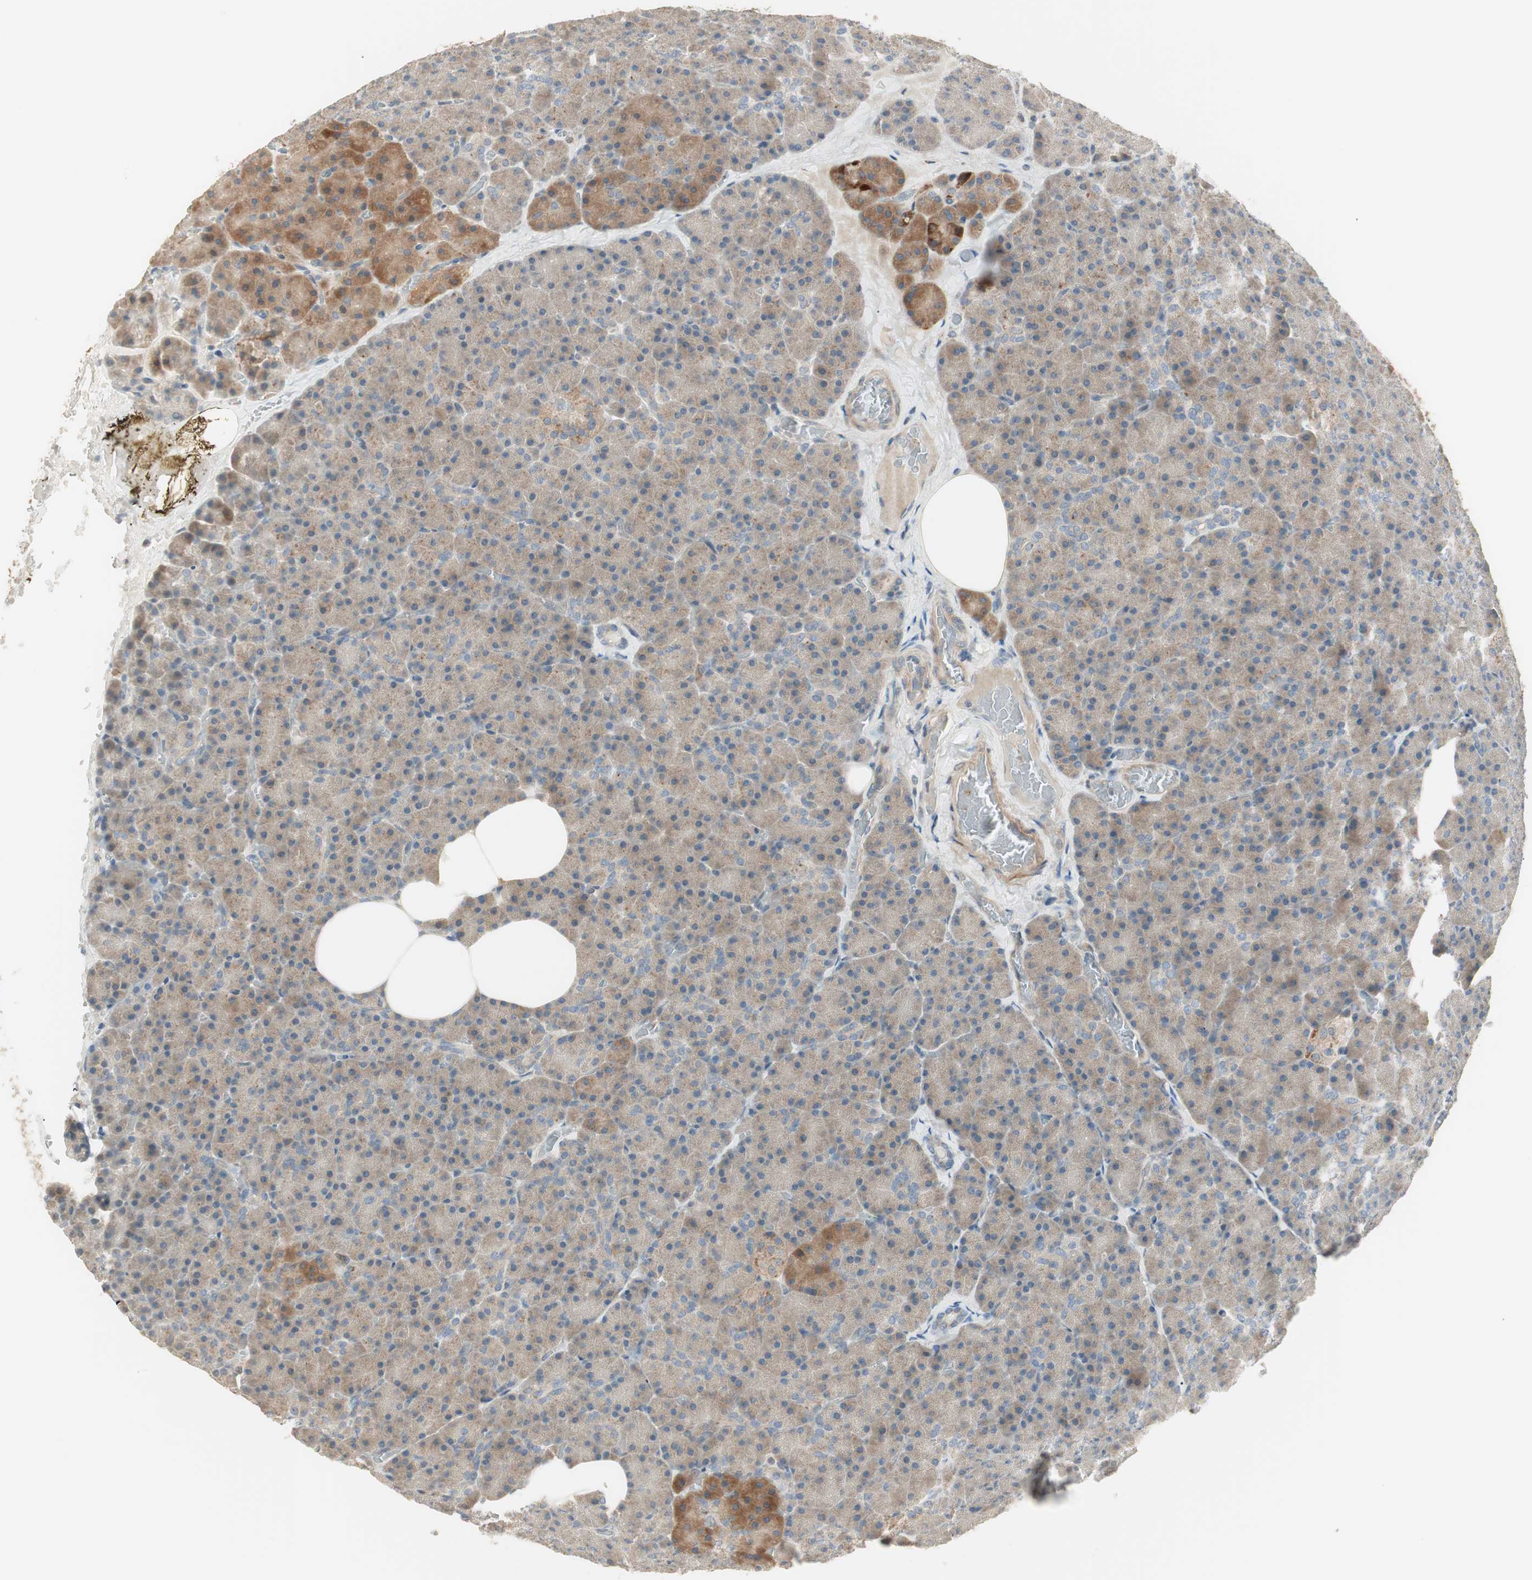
{"staining": {"intensity": "weak", "quantity": ">75%", "location": "cytoplasmic/membranous"}, "tissue": "pancreas", "cell_type": "Exocrine glandular cells", "image_type": "normal", "snomed": [{"axis": "morphology", "description": "Normal tissue, NOS"}, {"axis": "topography", "description": "Pancreas"}], "caption": "IHC image of normal pancreas stained for a protein (brown), which reveals low levels of weak cytoplasmic/membranous positivity in about >75% of exocrine glandular cells.", "gene": "SFRP1", "patient": {"sex": "female", "age": 35}}